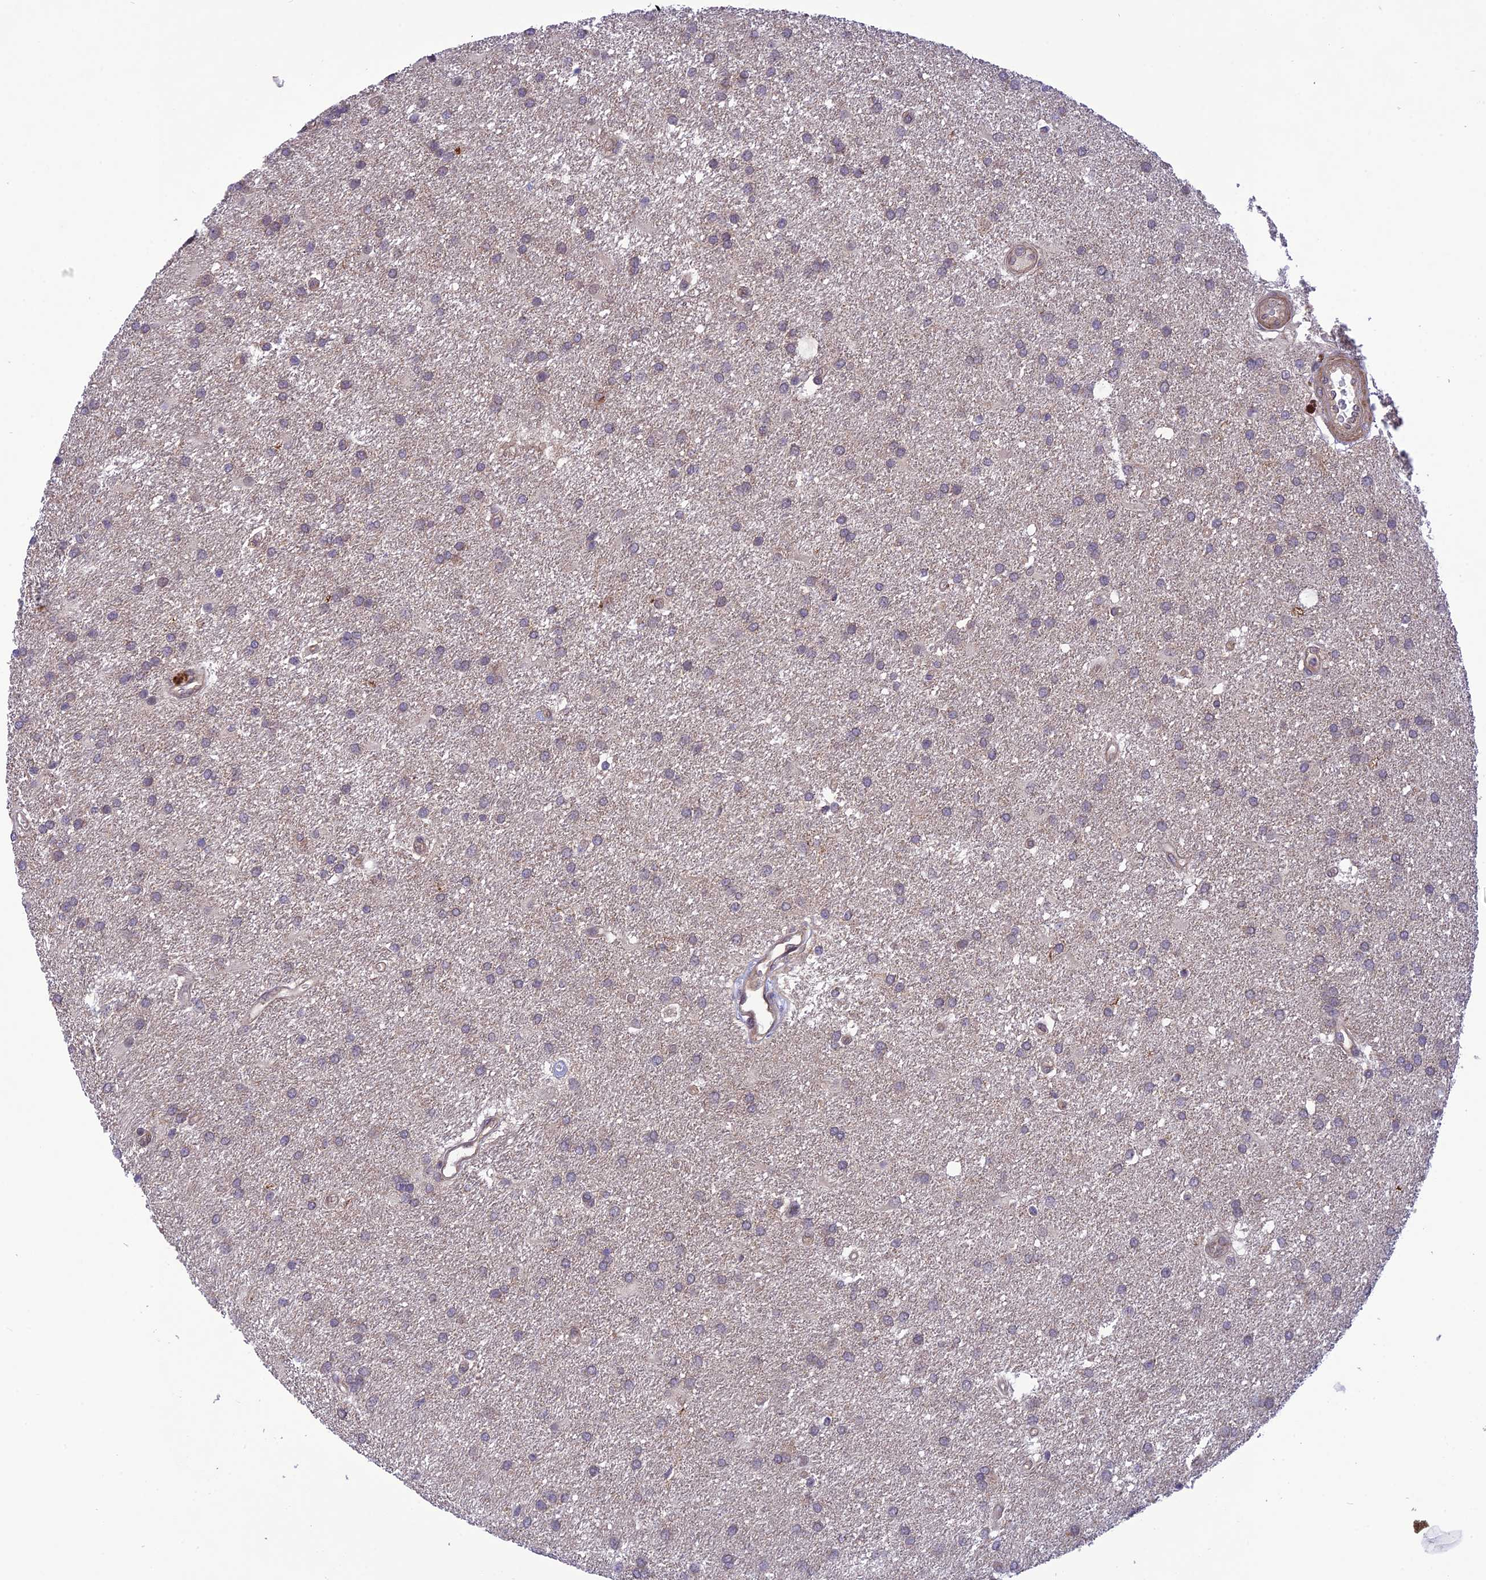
{"staining": {"intensity": "weak", "quantity": "<25%", "location": "cytoplasmic/membranous"}, "tissue": "glioma", "cell_type": "Tumor cells", "image_type": "cancer", "snomed": [{"axis": "morphology", "description": "Glioma, malignant, Low grade"}, {"axis": "topography", "description": "Brain"}], "caption": "This is an immunohistochemistry (IHC) photomicrograph of human glioma. There is no positivity in tumor cells.", "gene": "UROS", "patient": {"sex": "male", "age": 66}}